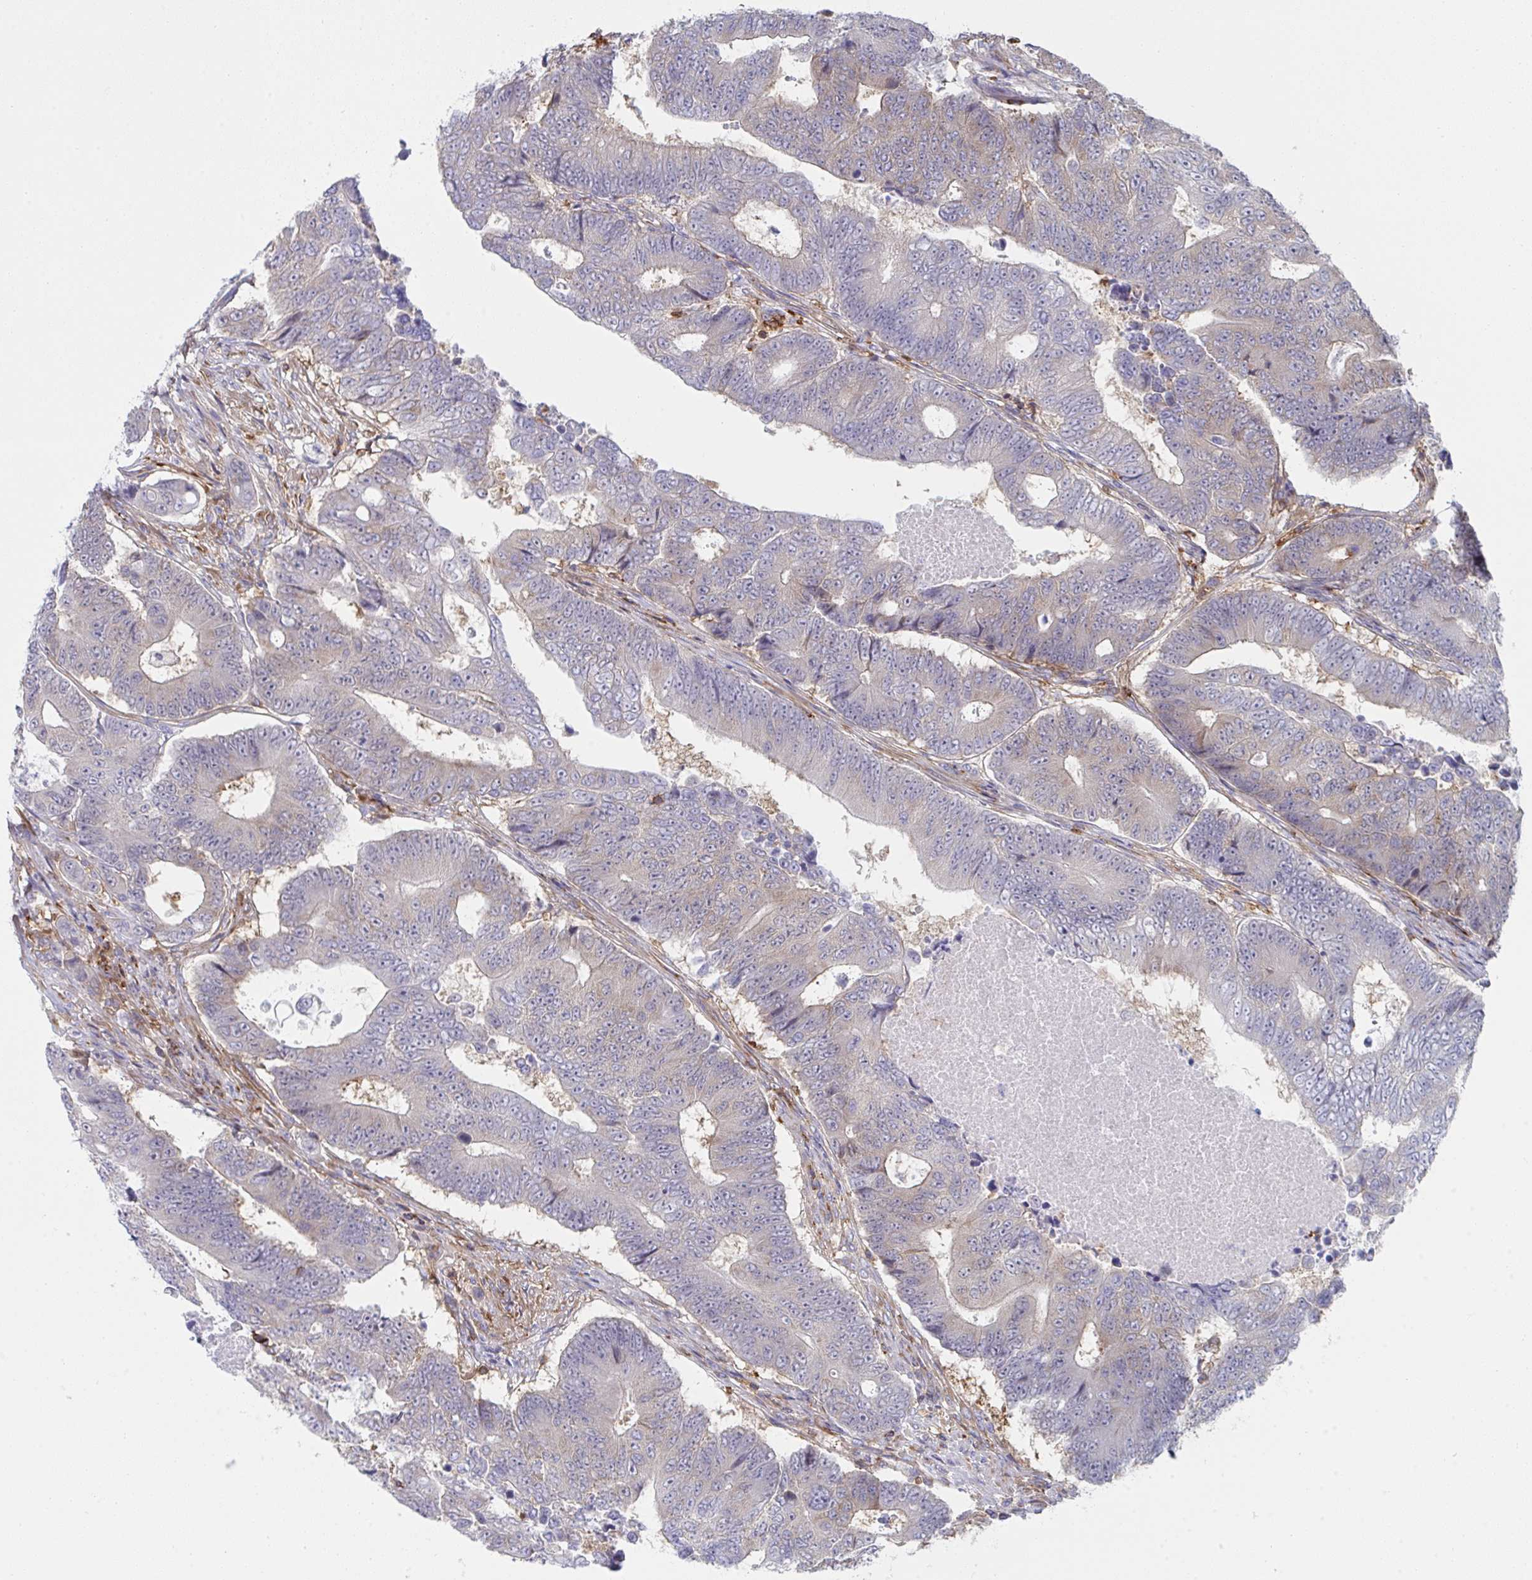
{"staining": {"intensity": "weak", "quantity": "<25%", "location": "cytoplasmic/membranous"}, "tissue": "colorectal cancer", "cell_type": "Tumor cells", "image_type": "cancer", "snomed": [{"axis": "morphology", "description": "Adenocarcinoma, NOS"}, {"axis": "topography", "description": "Colon"}], "caption": "There is no significant positivity in tumor cells of colorectal cancer.", "gene": "WNK1", "patient": {"sex": "female", "age": 48}}